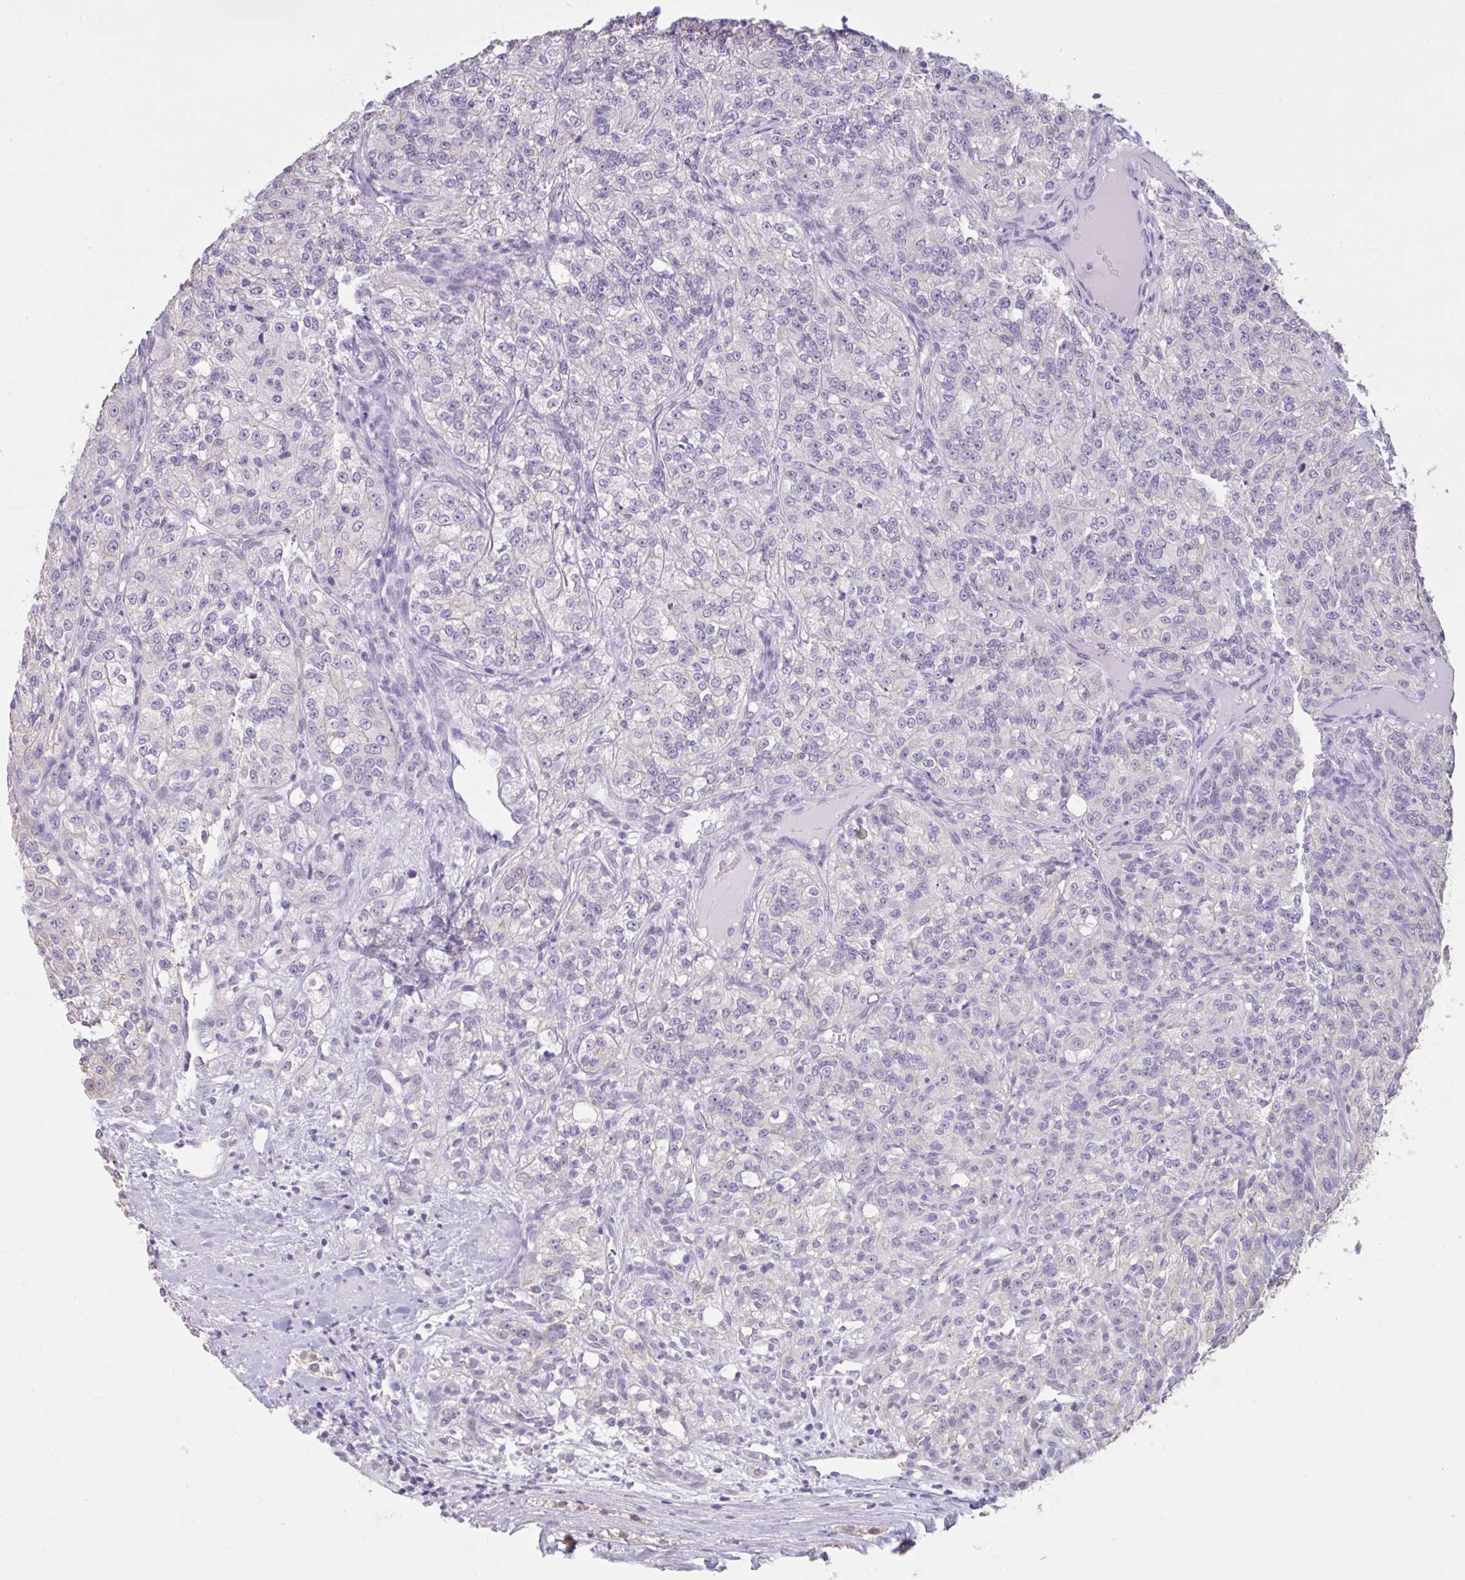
{"staining": {"intensity": "negative", "quantity": "none", "location": "none"}, "tissue": "renal cancer", "cell_type": "Tumor cells", "image_type": "cancer", "snomed": [{"axis": "morphology", "description": "Adenocarcinoma, NOS"}, {"axis": "topography", "description": "Kidney"}], "caption": "This is an IHC micrograph of human renal cancer. There is no positivity in tumor cells.", "gene": "CDH19", "patient": {"sex": "female", "age": 63}}